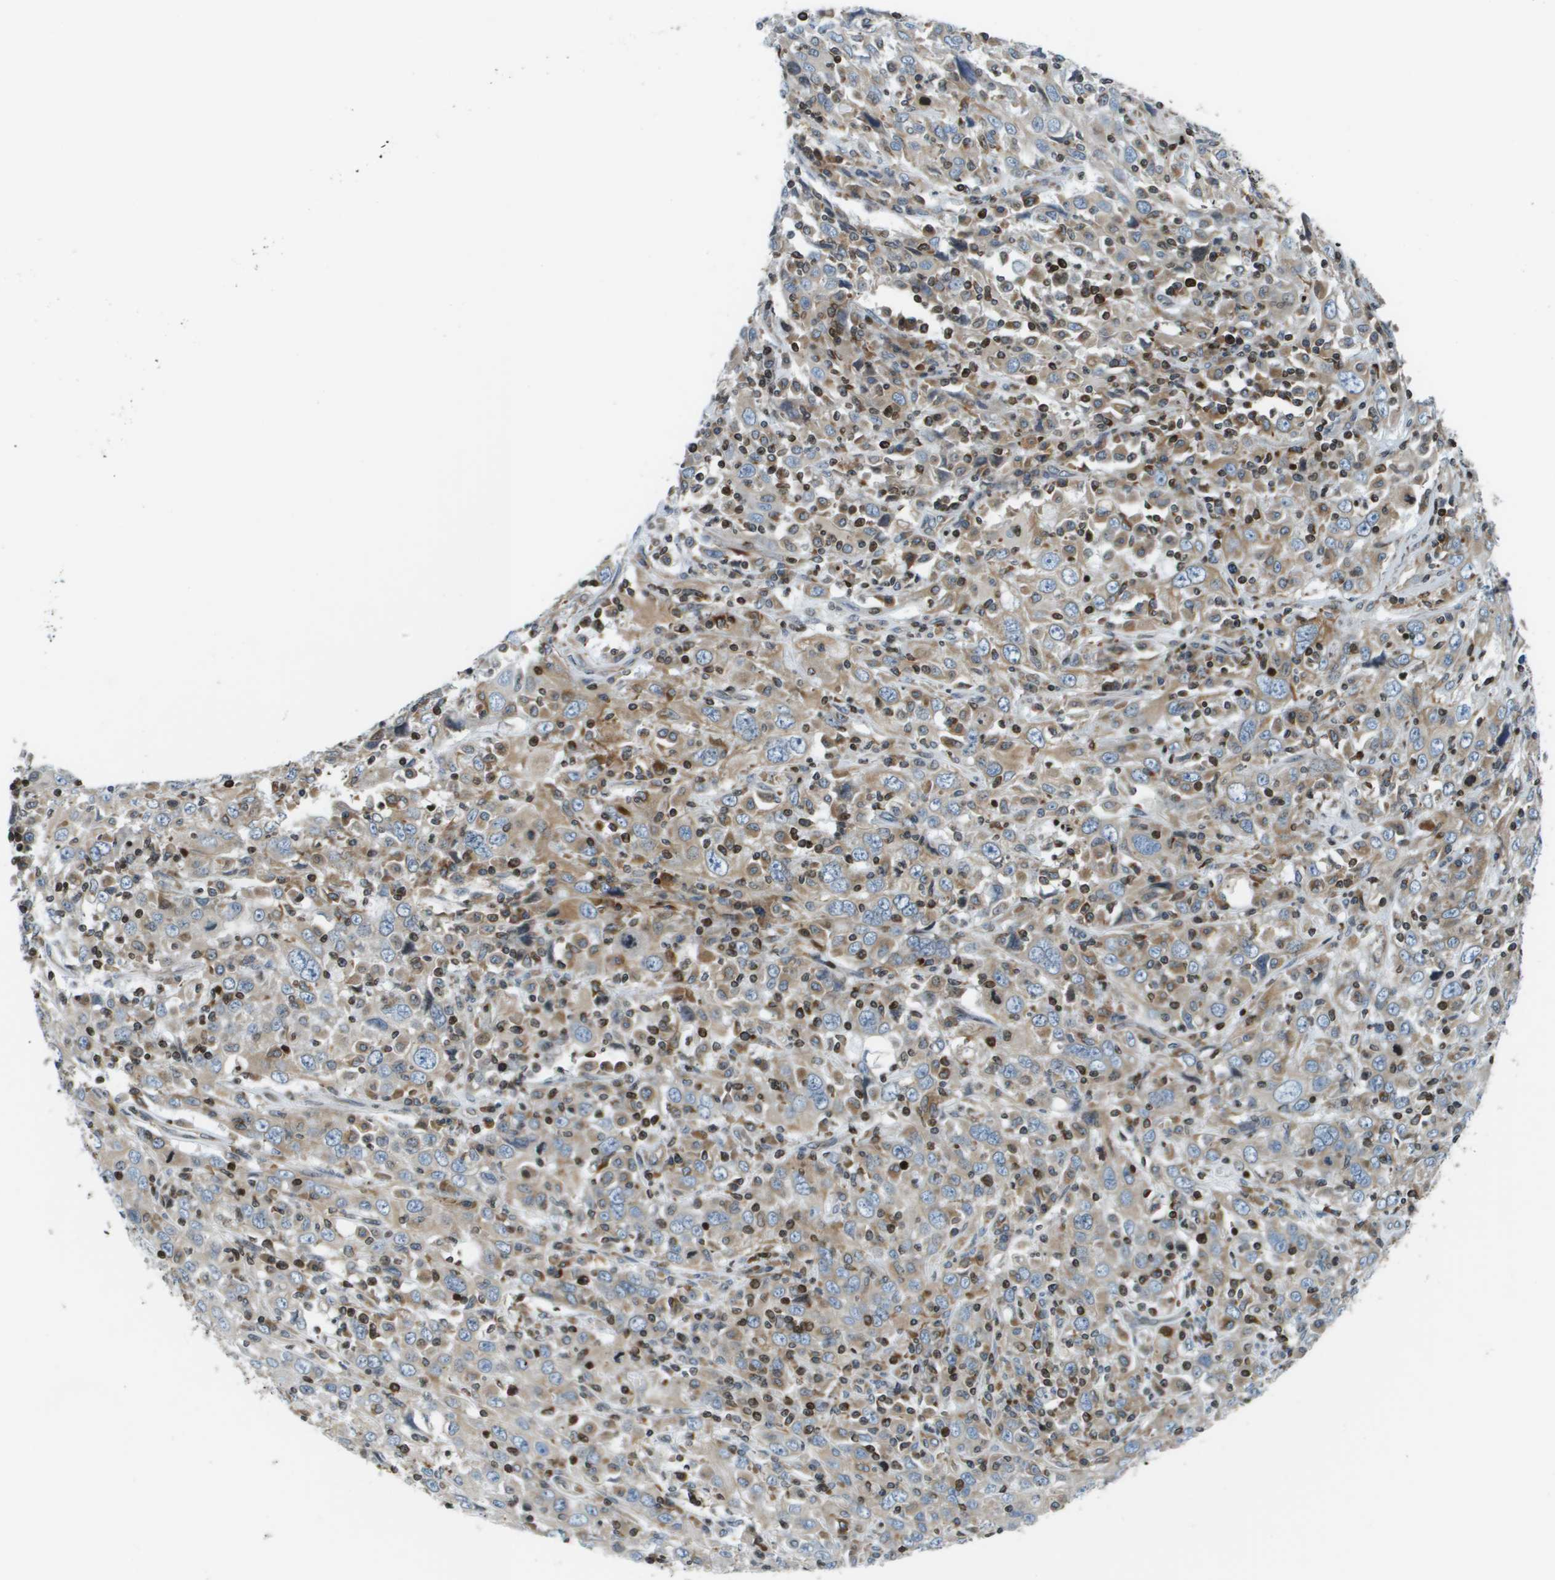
{"staining": {"intensity": "moderate", "quantity": "25%-75%", "location": "cytoplasmic/membranous"}, "tissue": "cervical cancer", "cell_type": "Tumor cells", "image_type": "cancer", "snomed": [{"axis": "morphology", "description": "Squamous cell carcinoma, NOS"}, {"axis": "topography", "description": "Cervix"}], "caption": "Cervical cancer (squamous cell carcinoma) stained for a protein reveals moderate cytoplasmic/membranous positivity in tumor cells.", "gene": "ESYT1", "patient": {"sex": "female", "age": 46}}